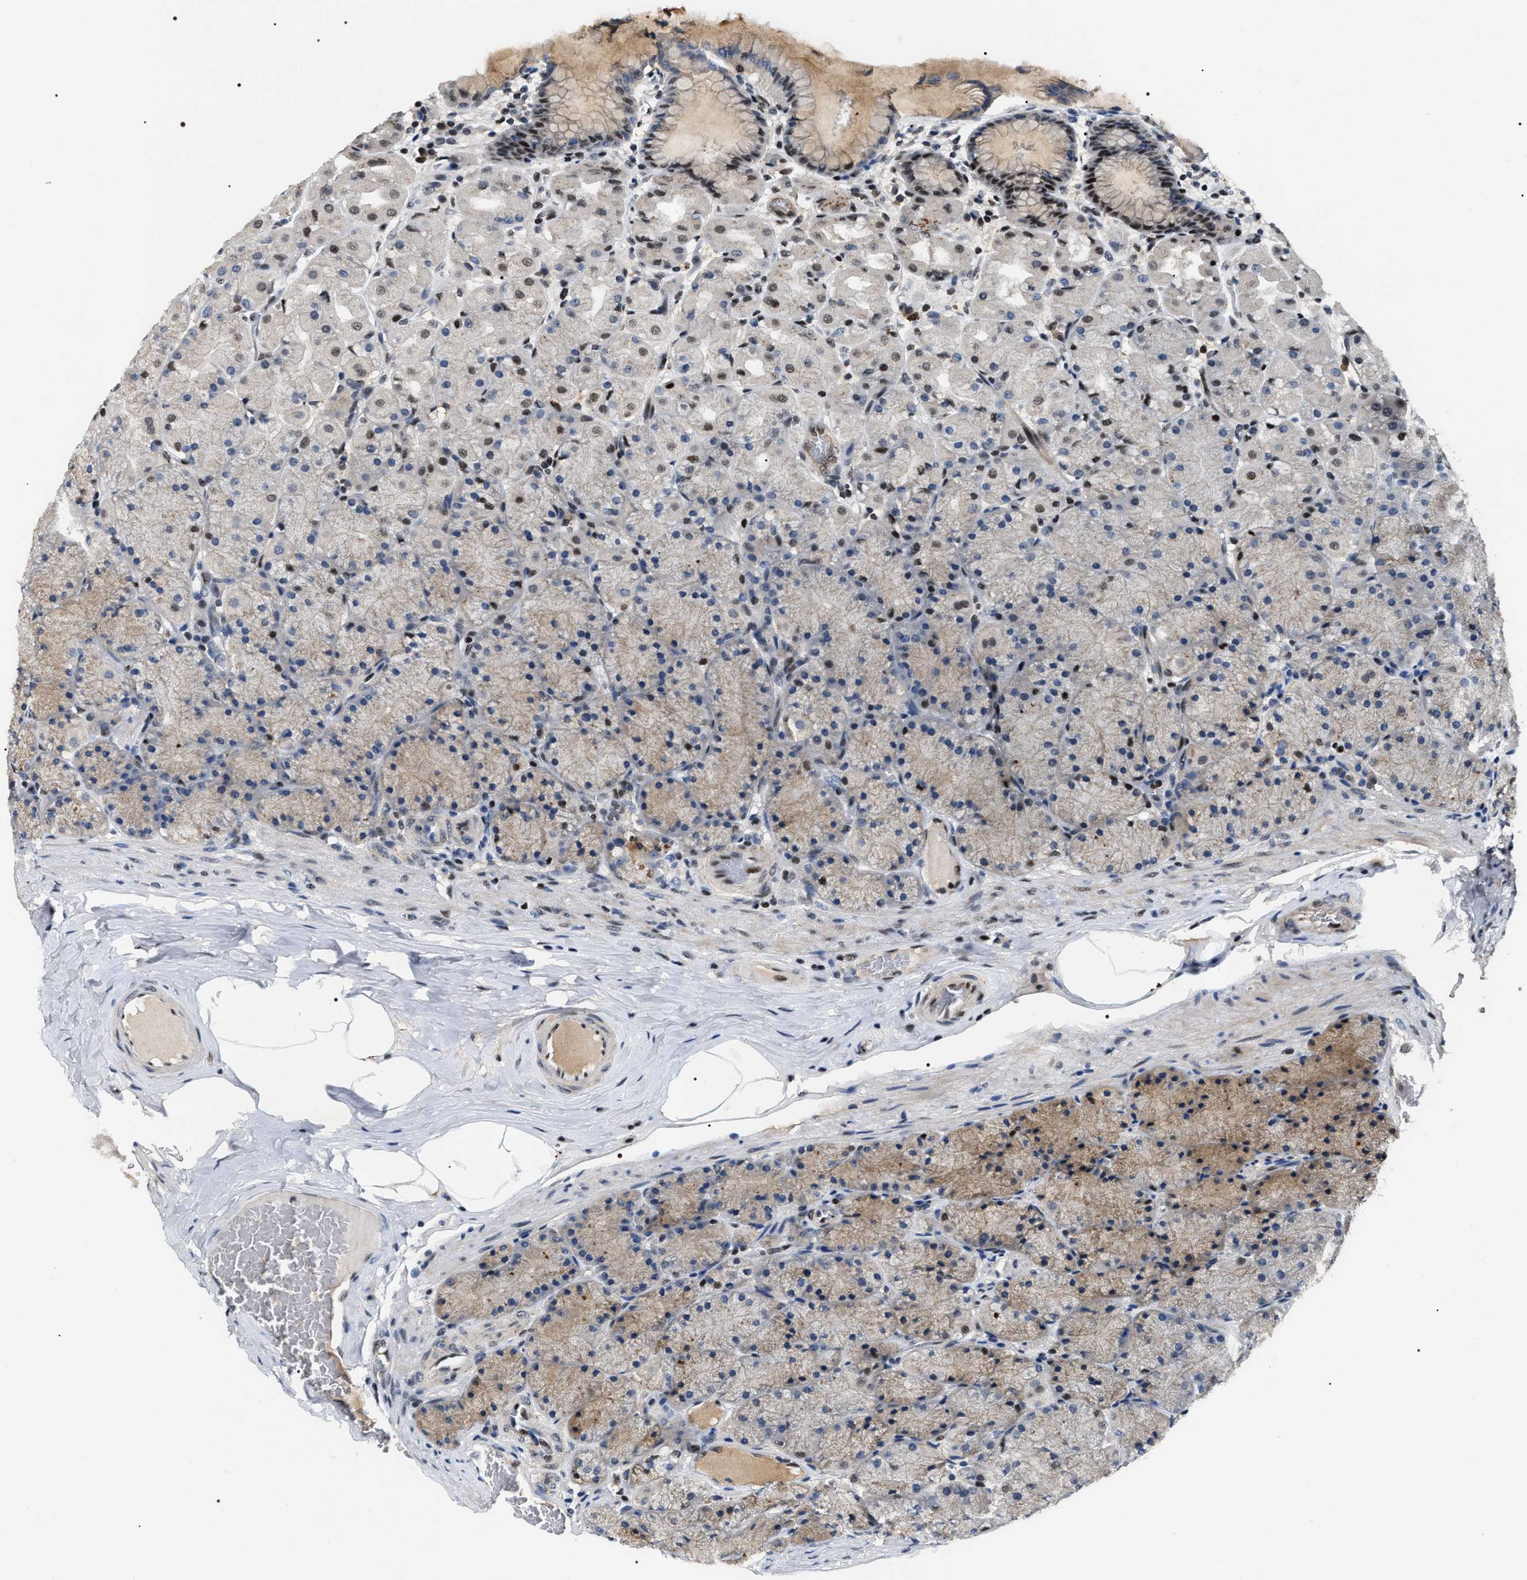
{"staining": {"intensity": "strong", "quantity": "<25%", "location": "cytoplasmic/membranous,nuclear"}, "tissue": "stomach", "cell_type": "Glandular cells", "image_type": "normal", "snomed": [{"axis": "morphology", "description": "Normal tissue, NOS"}, {"axis": "topography", "description": "Stomach, upper"}], "caption": "Benign stomach reveals strong cytoplasmic/membranous,nuclear staining in about <25% of glandular cells.", "gene": "C7orf25", "patient": {"sex": "female", "age": 56}}